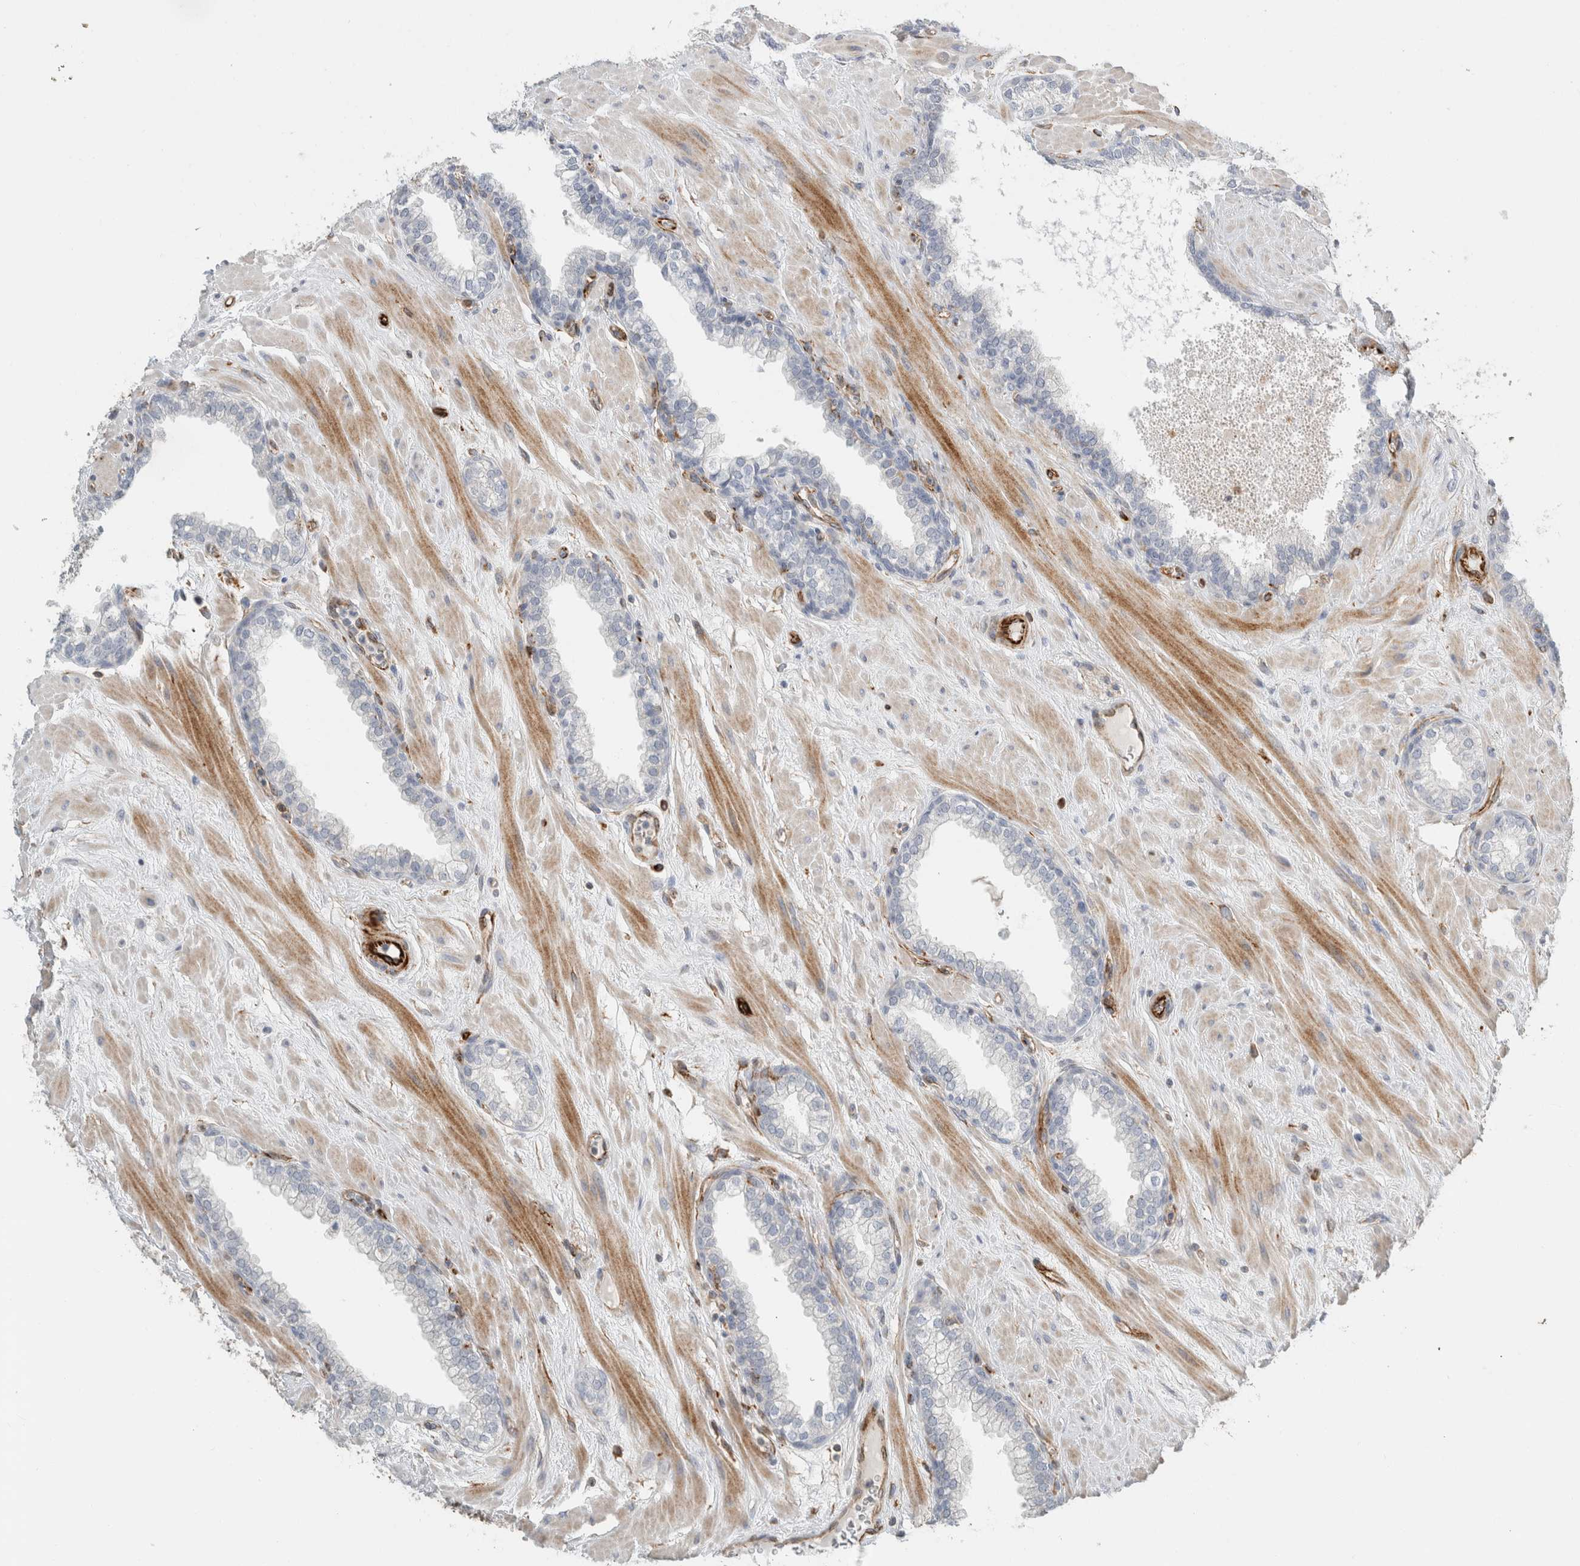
{"staining": {"intensity": "negative", "quantity": "none", "location": "none"}, "tissue": "prostate", "cell_type": "Glandular cells", "image_type": "normal", "snomed": [{"axis": "morphology", "description": "Normal tissue, NOS"}, {"axis": "morphology", "description": "Urothelial carcinoma, Low grade"}, {"axis": "topography", "description": "Urinary bladder"}, {"axis": "topography", "description": "Prostate"}], "caption": "This micrograph is of unremarkable prostate stained with IHC to label a protein in brown with the nuclei are counter-stained blue. There is no expression in glandular cells.", "gene": "LY86", "patient": {"sex": "male", "age": 60}}